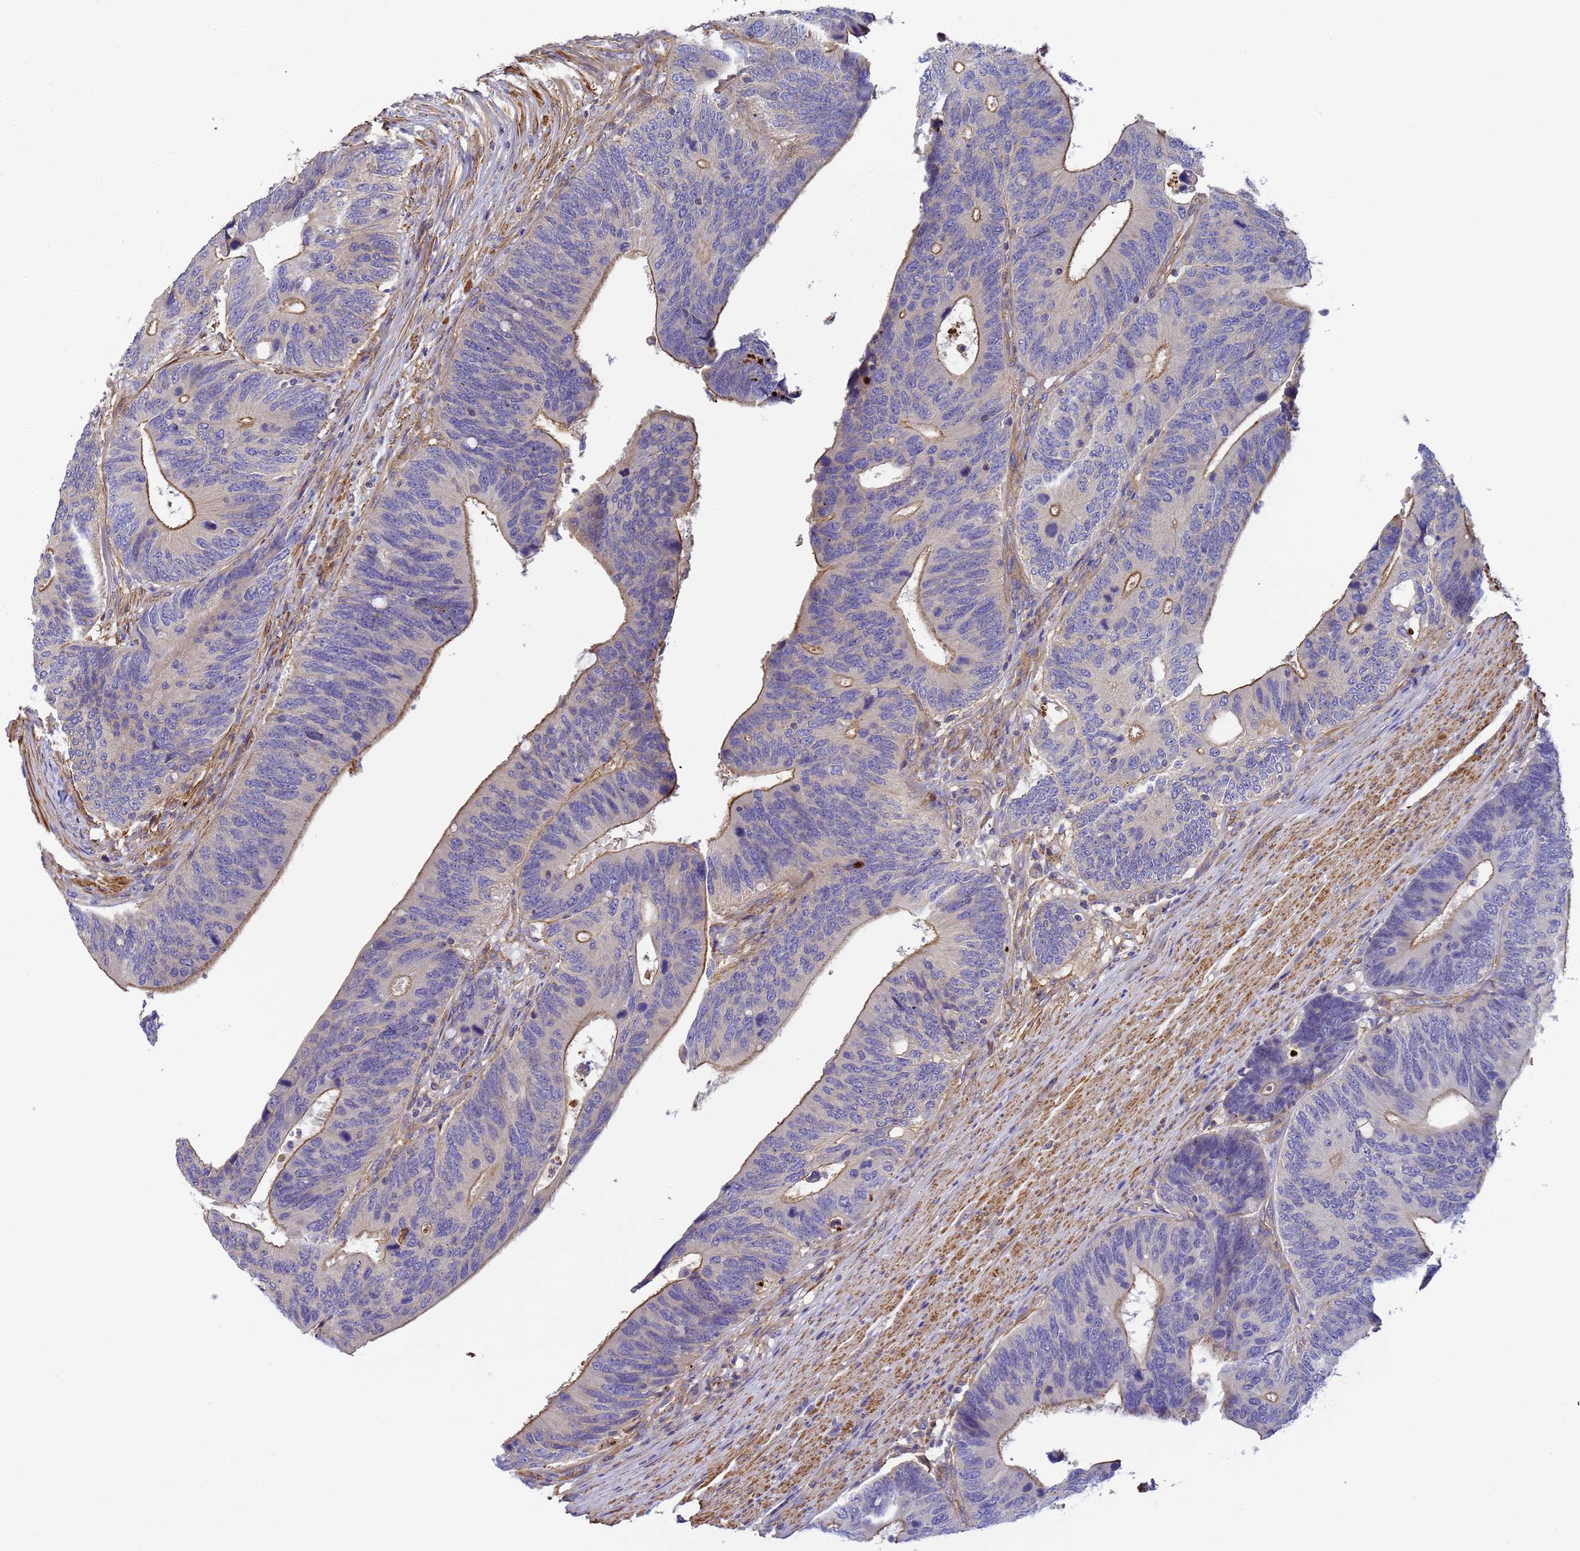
{"staining": {"intensity": "moderate", "quantity": "25%-75%", "location": "cytoplasmic/membranous"}, "tissue": "colorectal cancer", "cell_type": "Tumor cells", "image_type": "cancer", "snomed": [{"axis": "morphology", "description": "Adenocarcinoma, NOS"}, {"axis": "topography", "description": "Colon"}], "caption": "The histopathology image reveals immunohistochemical staining of colorectal cancer (adenocarcinoma). There is moderate cytoplasmic/membranous staining is appreciated in approximately 25%-75% of tumor cells.", "gene": "MYL12A", "patient": {"sex": "male", "age": 87}}